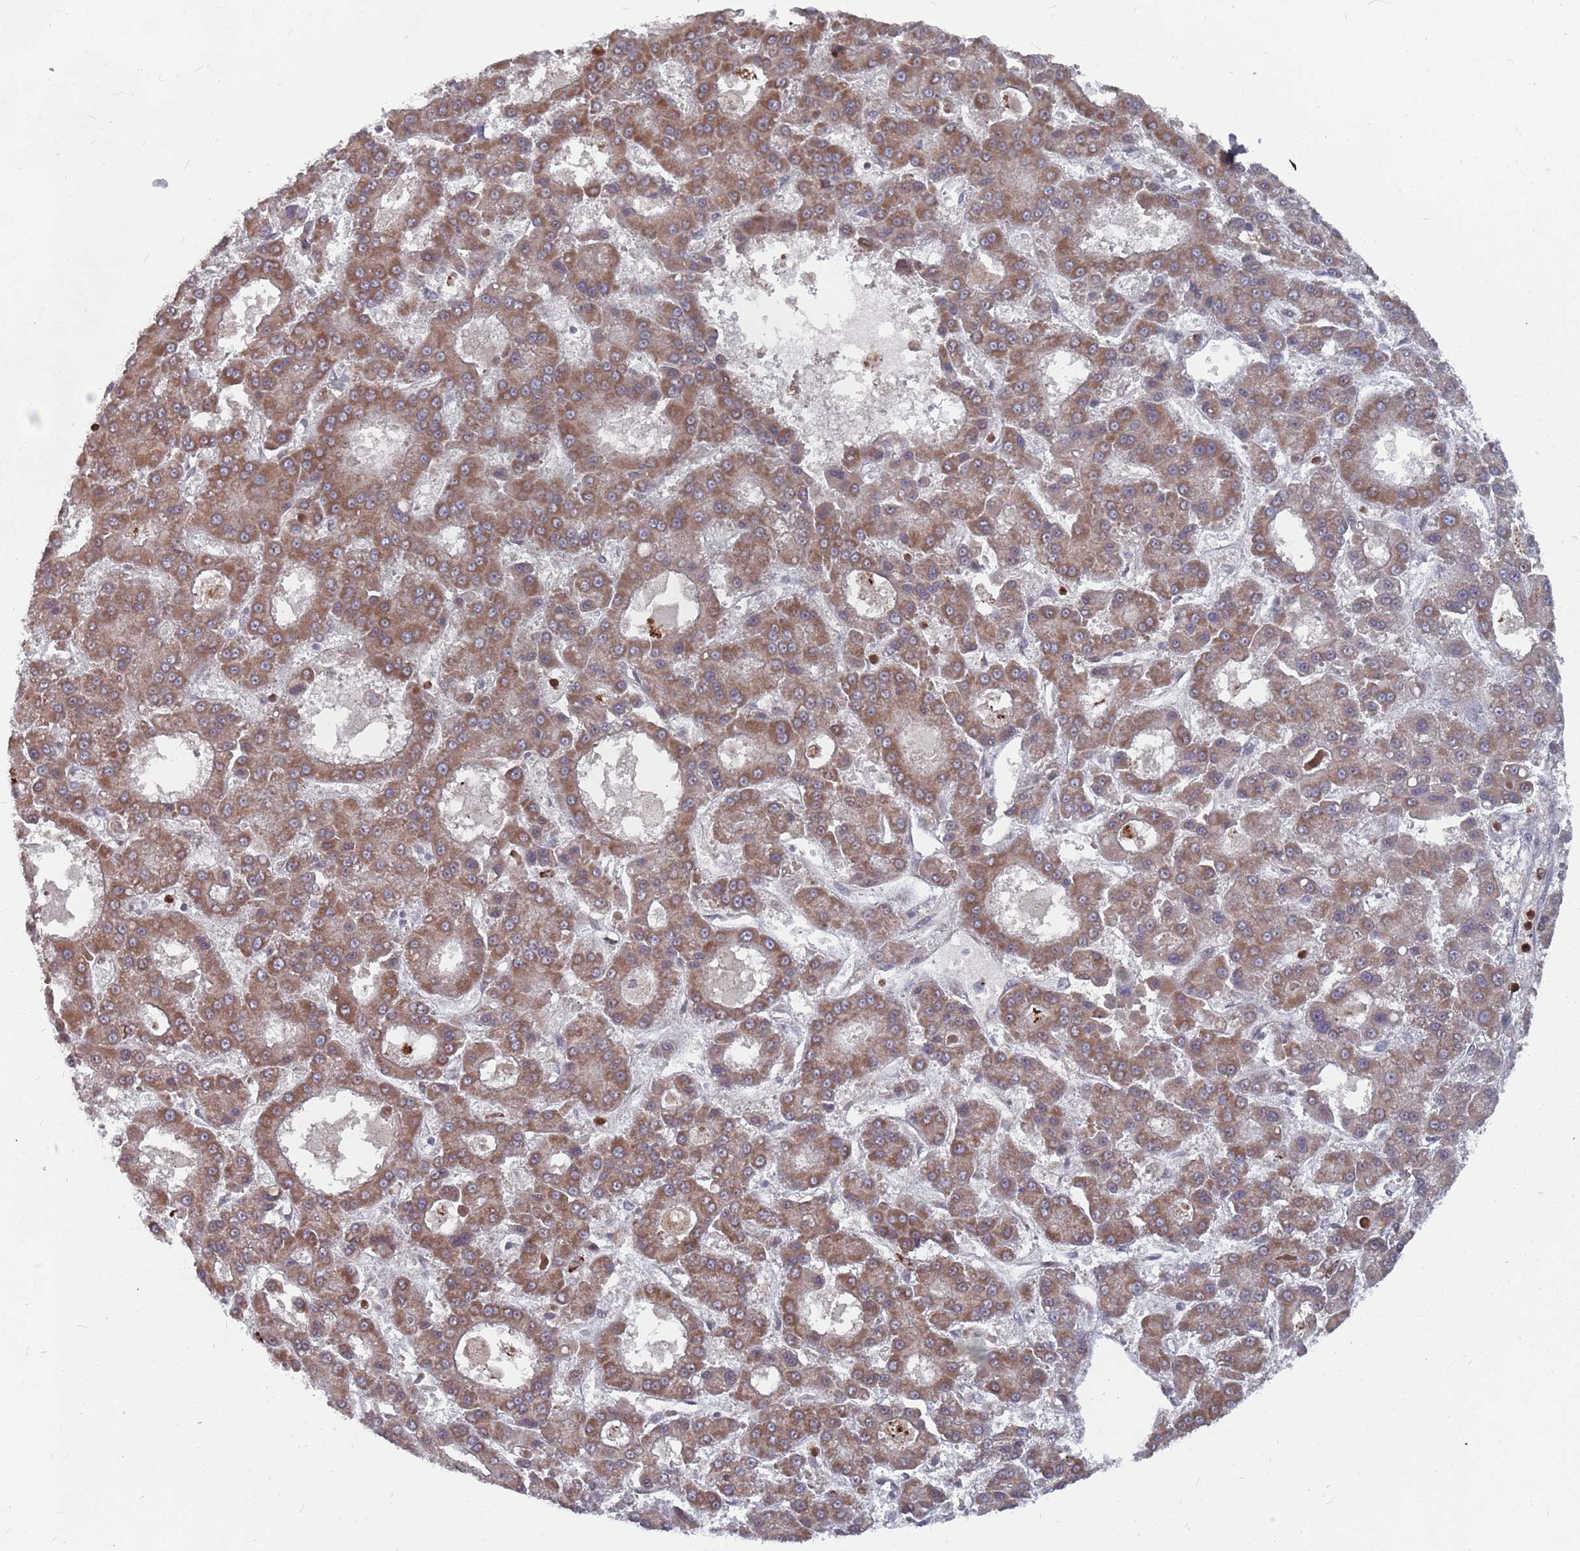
{"staining": {"intensity": "moderate", "quantity": ">75%", "location": "cytoplasmic/membranous"}, "tissue": "liver cancer", "cell_type": "Tumor cells", "image_type": "cancer", "snomed": [{"axis": "morphology", "description": "Carcinoma, Hepatocellular, NOS"}, {"axis": "topography", "description": "Liver"}], "caption": "Immunohistochemical staining of liver cancer (hepatocellular carcinoma) reveals moderate cytoplasmic/membranous protein positivity in approximately >75% of tumor cells.", "gene": "FMO4", "patient": {"sex": "male", "age": 70}}